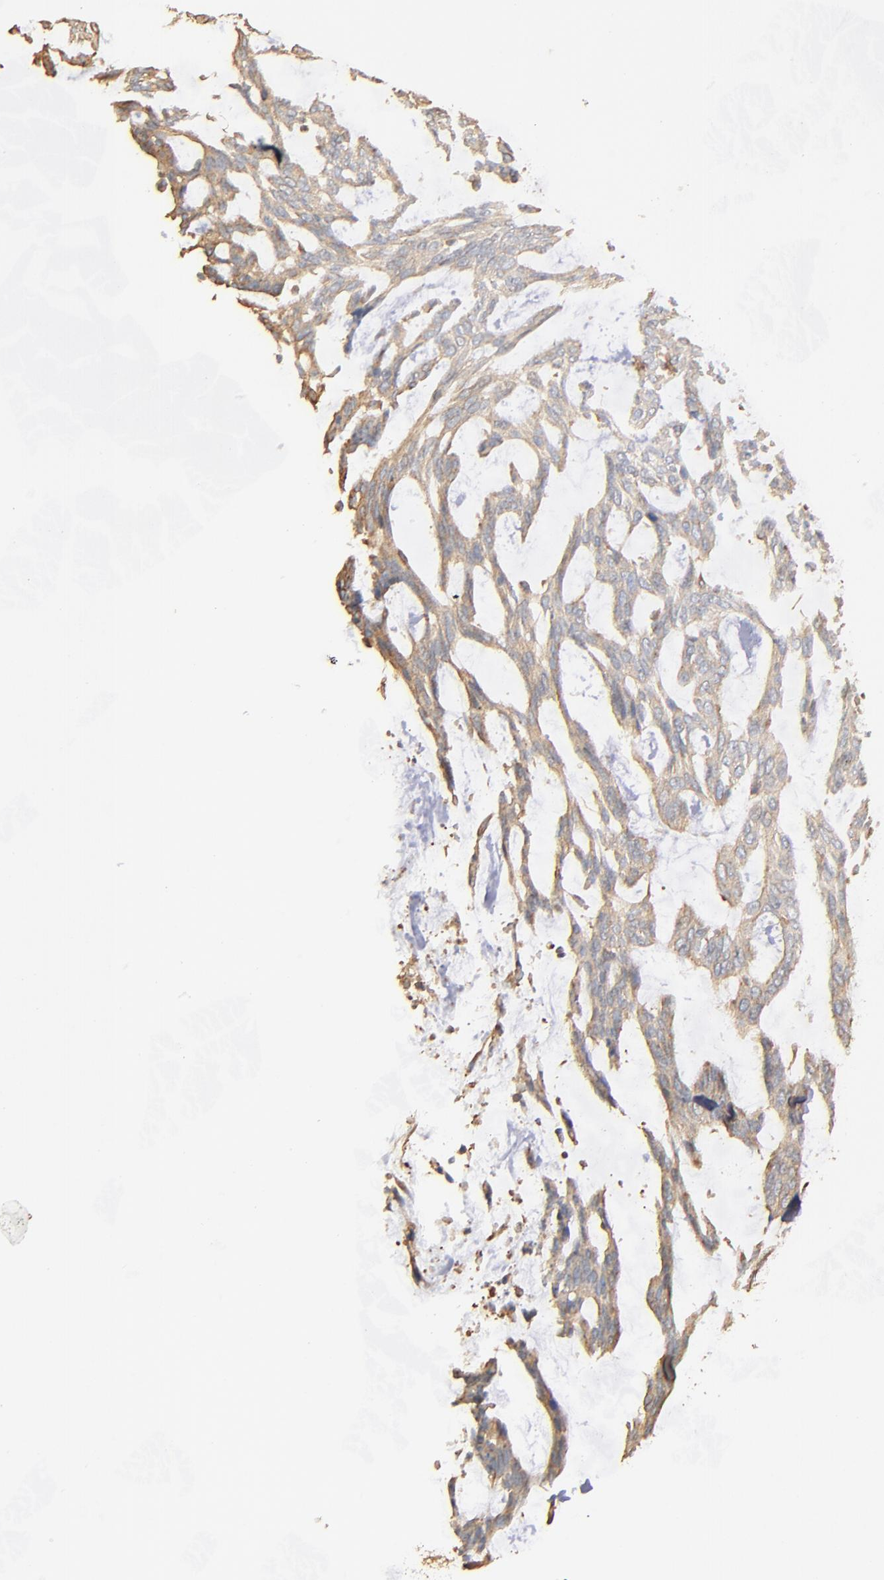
{"staining": {"intensity": "weak", "quantity": ">75%", "location": "cytoplasmic/membranous"}, "tissue": "skin cancer", "cell_type": "Tumor cells", "image_type": "cancer", "snomed": [{"axis": "morphology", "description": "Normal tissue, NOS"}, {"axis": "morphology", "description": "Basal cell carcinoma"}, {"axis": "topography", "description": "Skin"}], "caption": "The micrograph reveals immunohistochemical staining of basal cell carcinoma (skin). There is weak cytoplasmic/membranous expression is present in approximately >75% of tumor cells. Nuclei are stained in blue.", "gene": "DMD", "patient": {"sex": "female", "age": 71}}